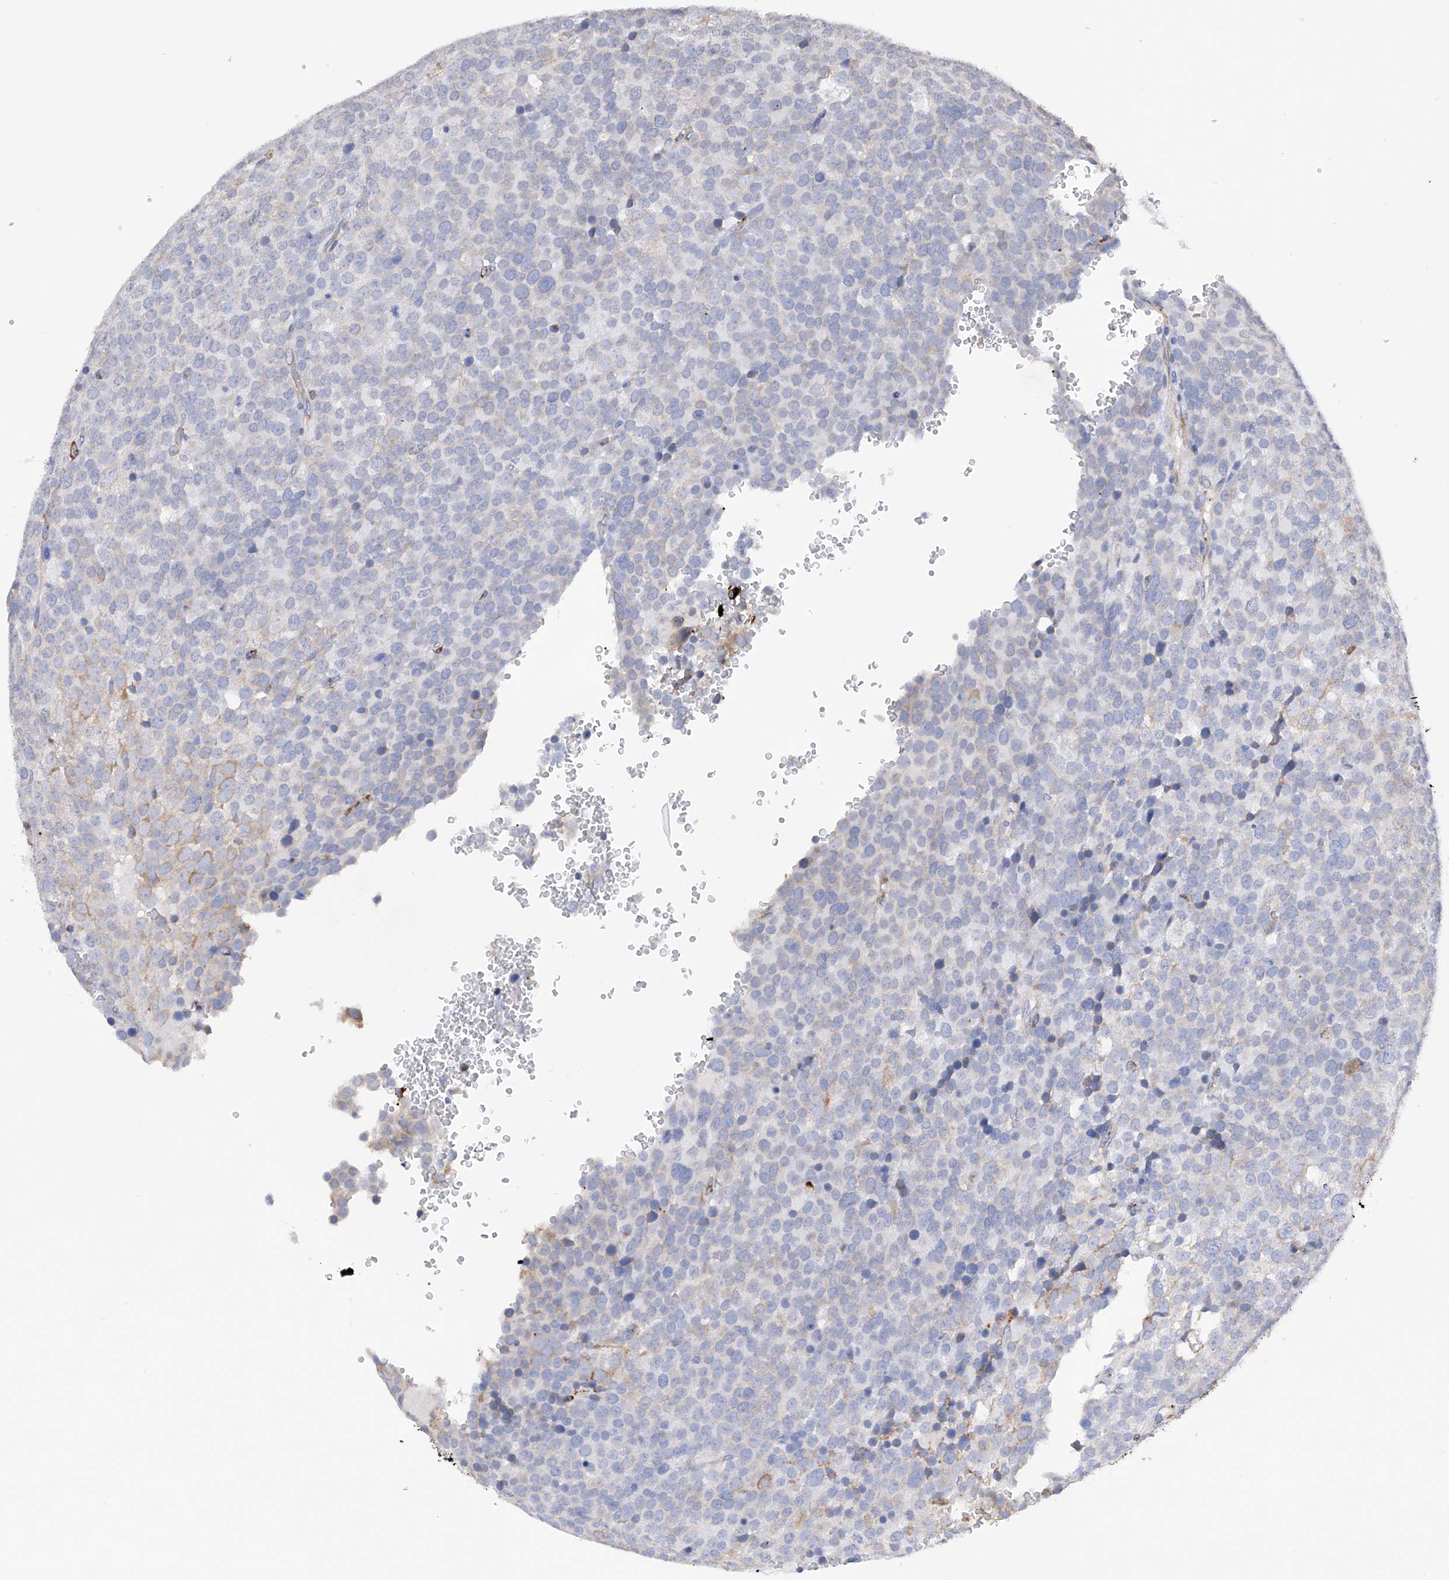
{"staining": {"intensity": "weak", "quantity": "<25%", "location": "cytoplasmic/membranous"}, "tissue": "testis cancer", "cell_type": "Tumor cells", "image_type": "cancer", "snomed": [{"axis": "morphology", "description": "Seminoma, NOS"}, {"axis": "topography", "description": "Testis"}], "caption": "Immunohistochemical staining of testis cancer exhibits no significant staining in tumor cells. (DAB (3,3'-diaminobenzidine) immunohistochemistry, high magnification).", "gene": "PDIA5", "patient": {"sex": "male", "age": 71}}